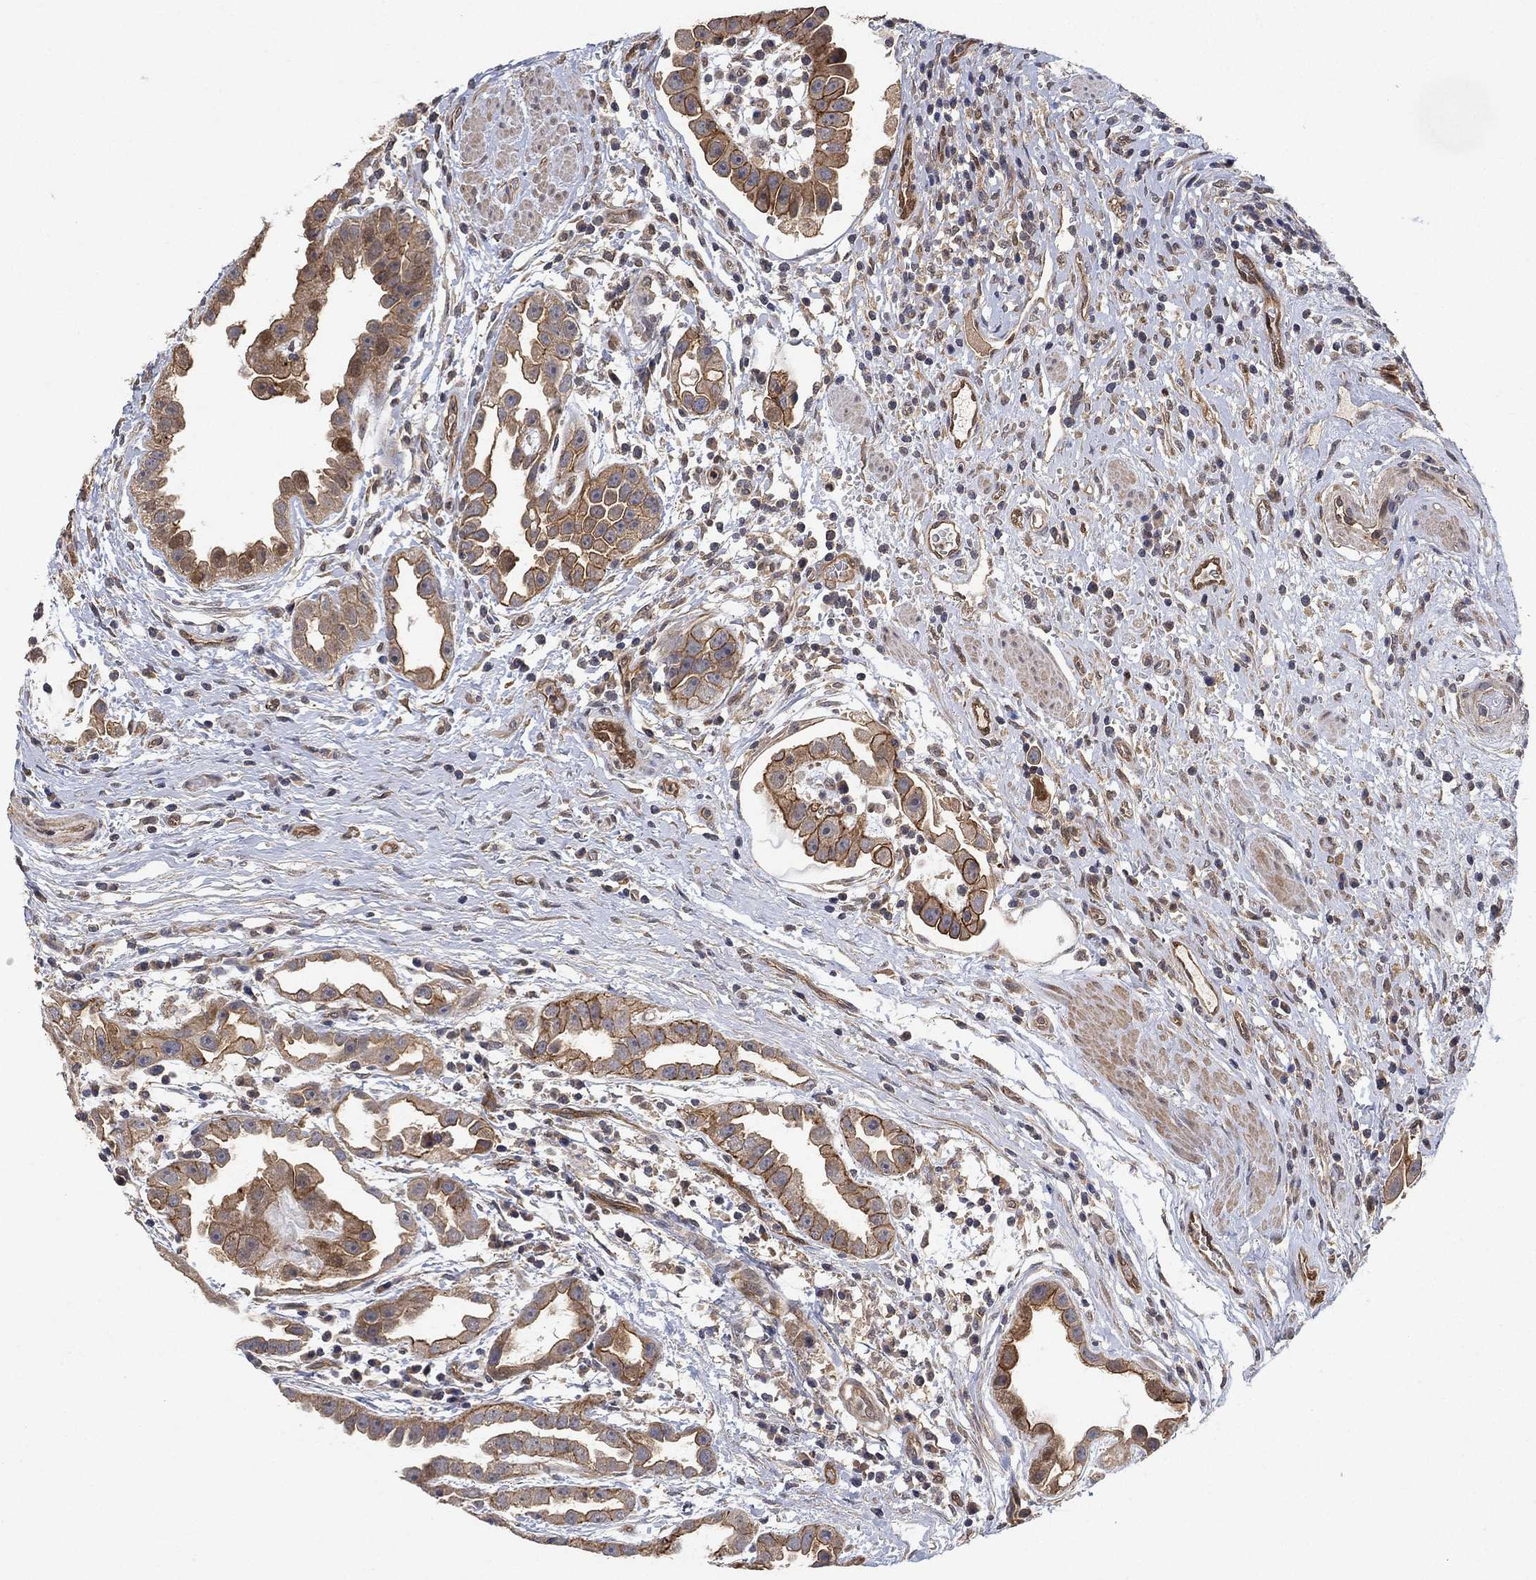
{"staining": {"intensity": "strong", "quantity": "25%-75%", "location": "cytoplasmic/membranous"}, "tissue": "urothelial cancer", "cell_type": "Tumor cells", "image_type": "cancer", "snomed": [{"axis": "morphology", "description": "Urothelial carcinoma, High grade"}, {"axis": "topography", "description": "Urinary bladder"}], "caption": "Urothelial cancer tissue displays strong cytoplasmic/membranous staining in about 25%-75% of tumor cells", "gene": "MCUR1", "patient": {"sex": "female", "age": 41}}